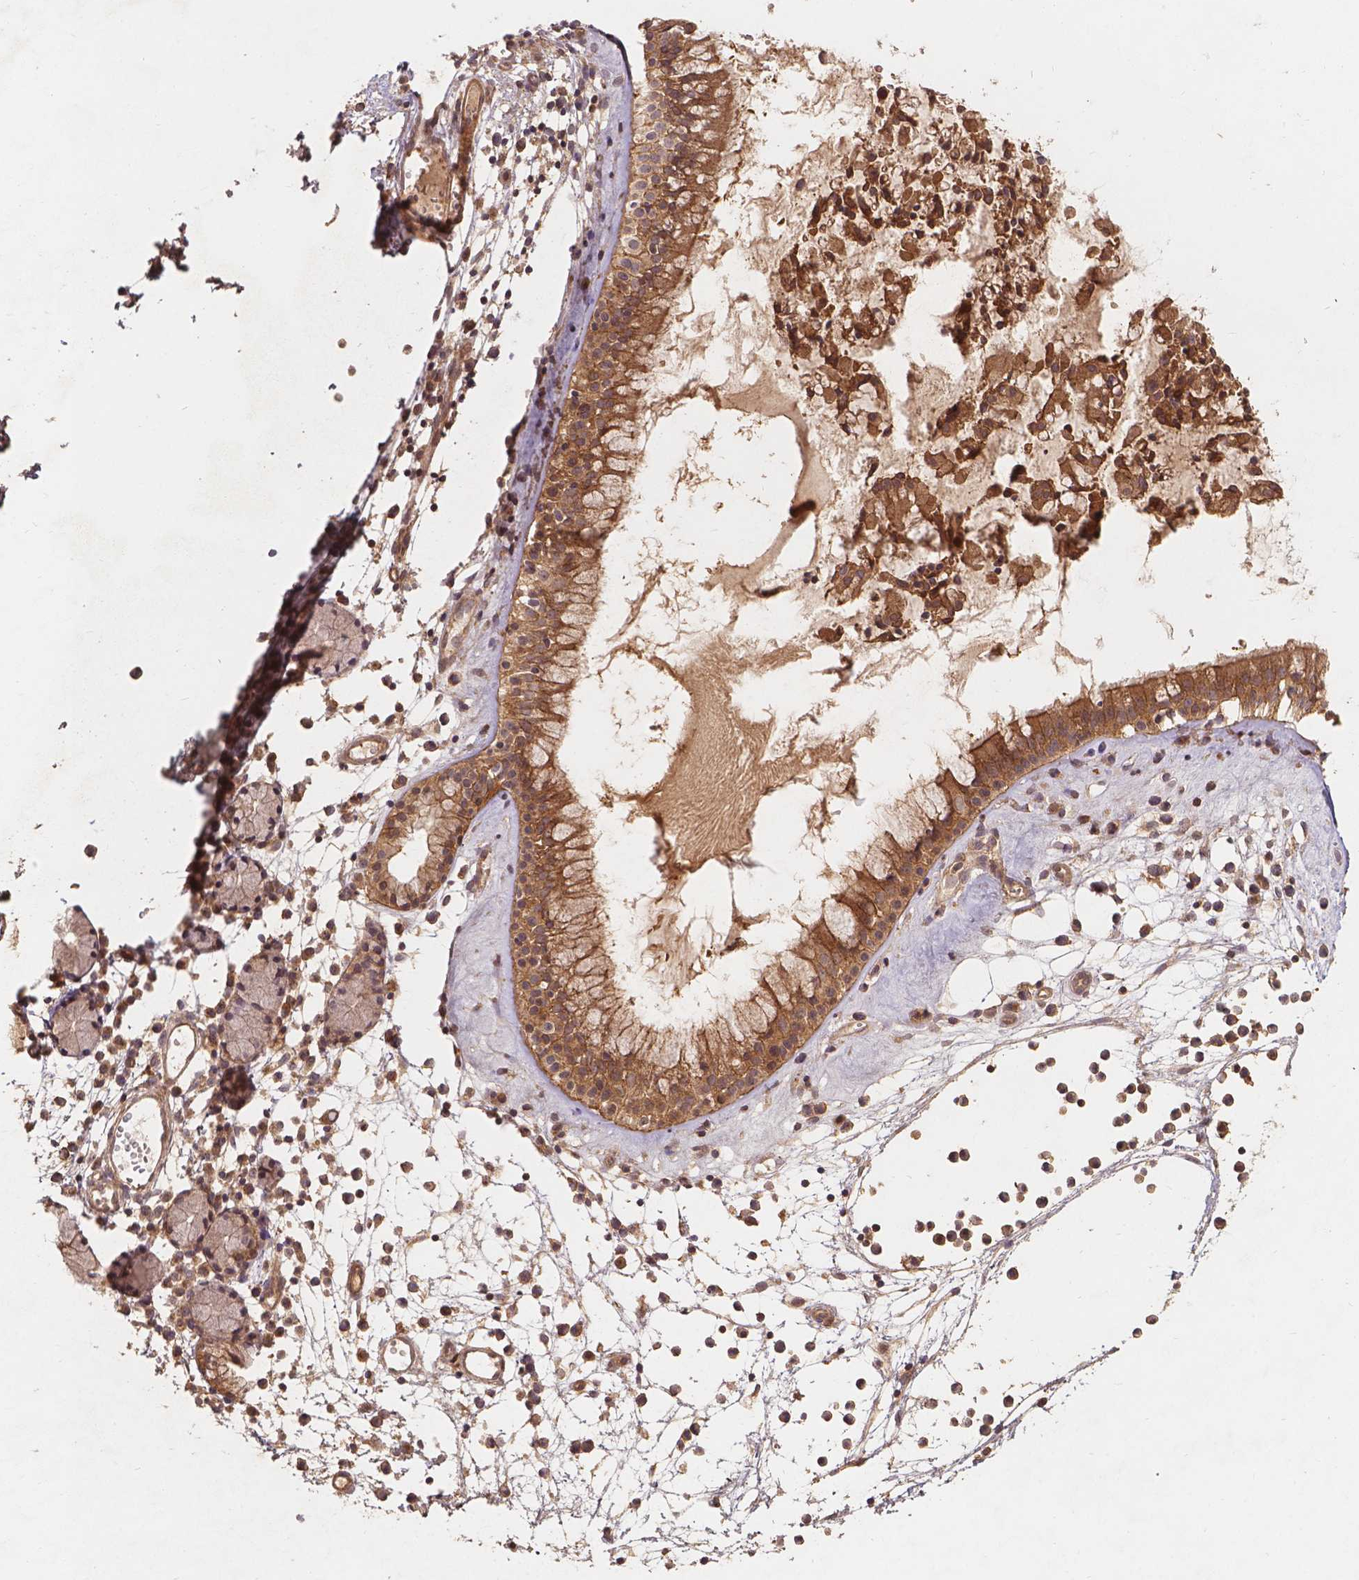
{"staining": {"intensity": "strong", "quantity": ">75%", "location": "cytoplasmic/membranous"}, "tissue": "nasopharynx", "cell_type": "Respiratory epithelial cells", "image_type": "normal", "snomed": [{"axis": "morphology", "description": "Normal tissue, NOS"}, {"axis": "topography", "description": "Nasopharynx"}], "caption": "Benign nasopharynx was stained to show a protein in brown. There is high levels of strong cytoplasmic/membranous positivity in approximately >75% of respiratory epithelial cells. Nuclei are stained in blue.", "gene": "XPR1", "patient": {"sex": "female", "age": 85}}